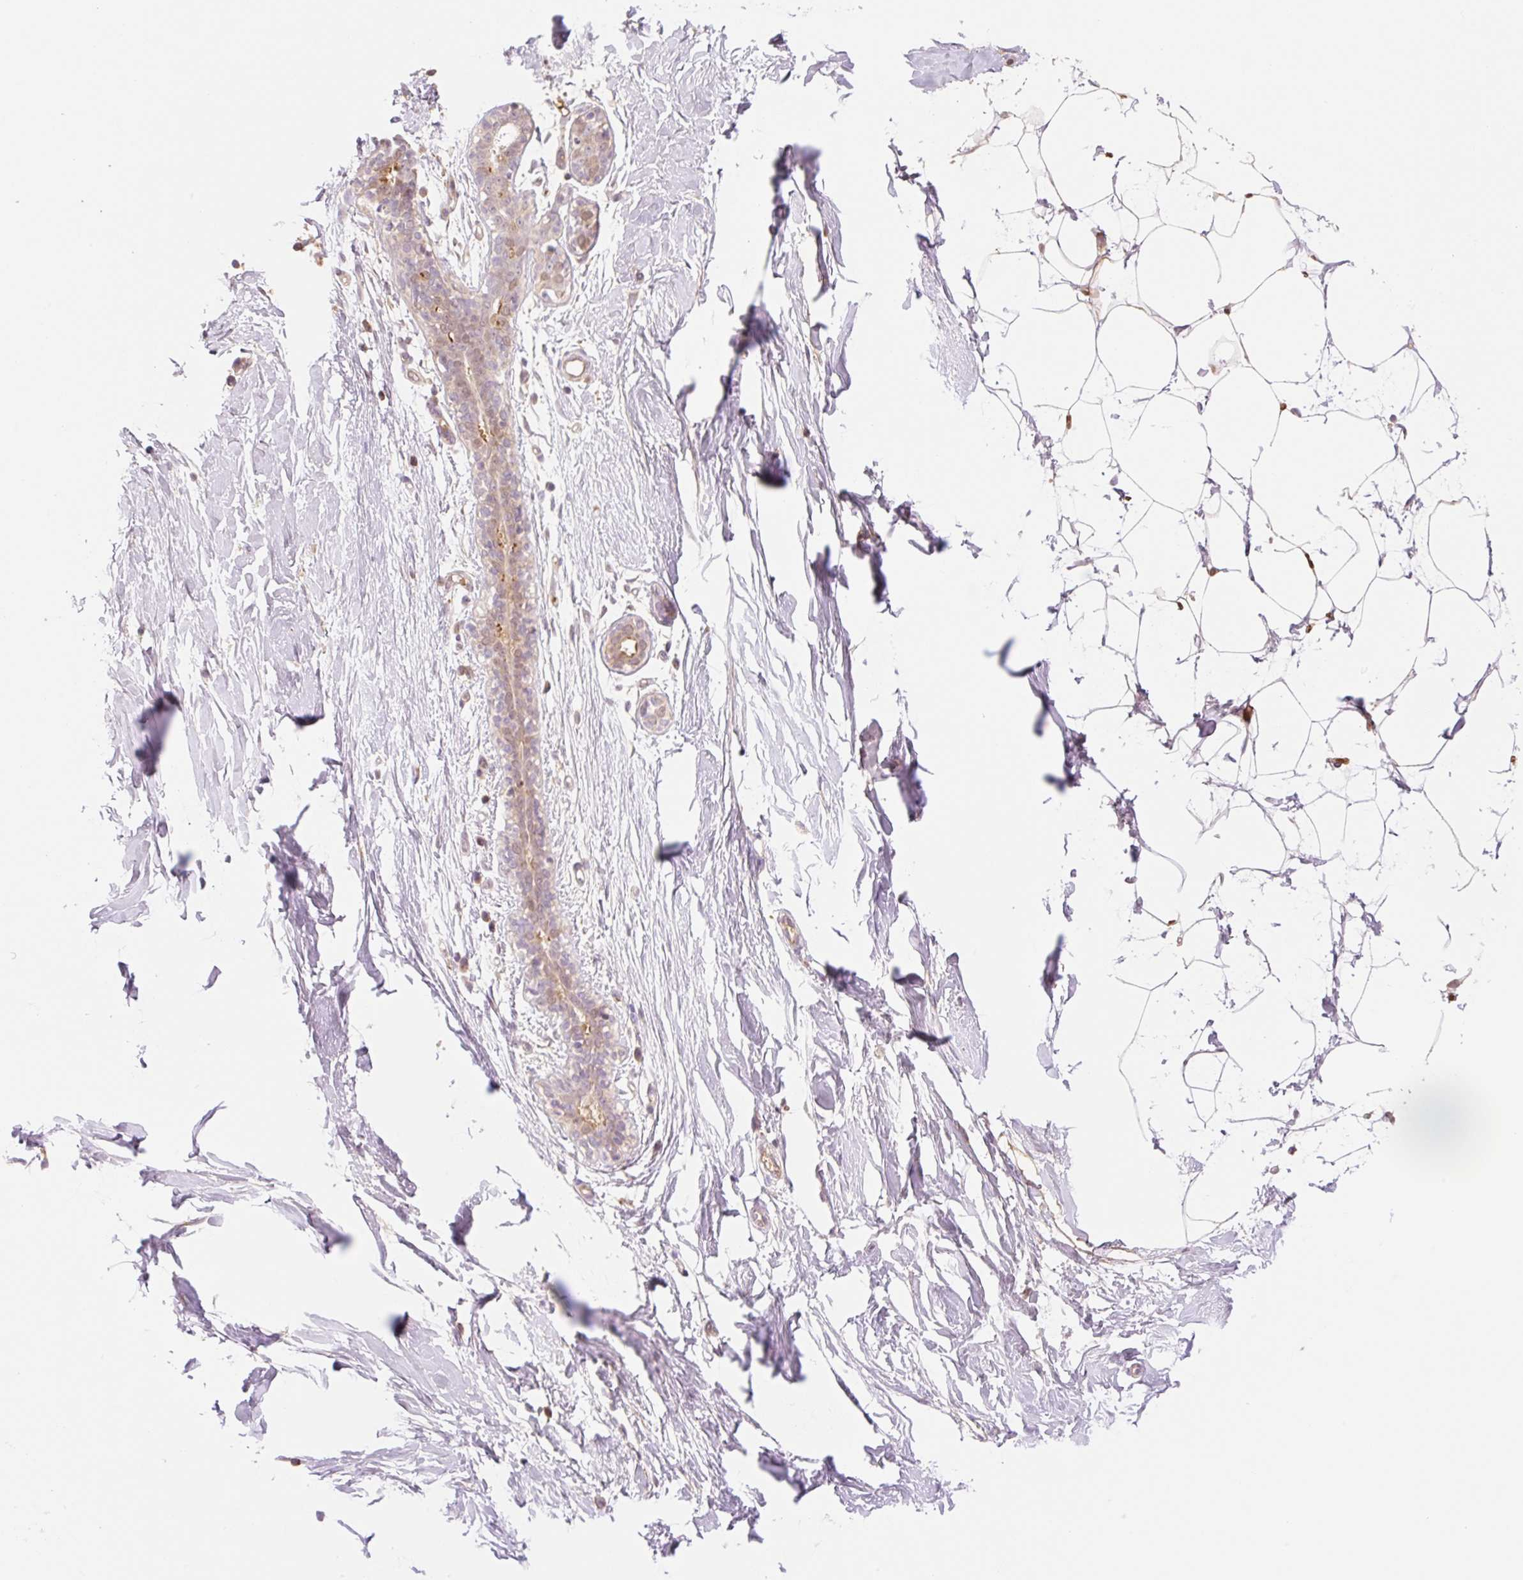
{"staining": {"intensity": "negative", "quantity": "none", "location": "none"}, "tissue": "breast", "cell_type": "Adipocytes", "image_type": "normal", "snomed": [{"axis": "morphology", "description": "Normal tissue, NOS"}, {"axis": "topography", "description": "Breast"}], "caption": "Immunohistochemistry (IHC) of unremarkable human breast shows no positivity in adipocytes.", "gene": "HEBP1", "patient": {"sex": "female", "age": 27}}